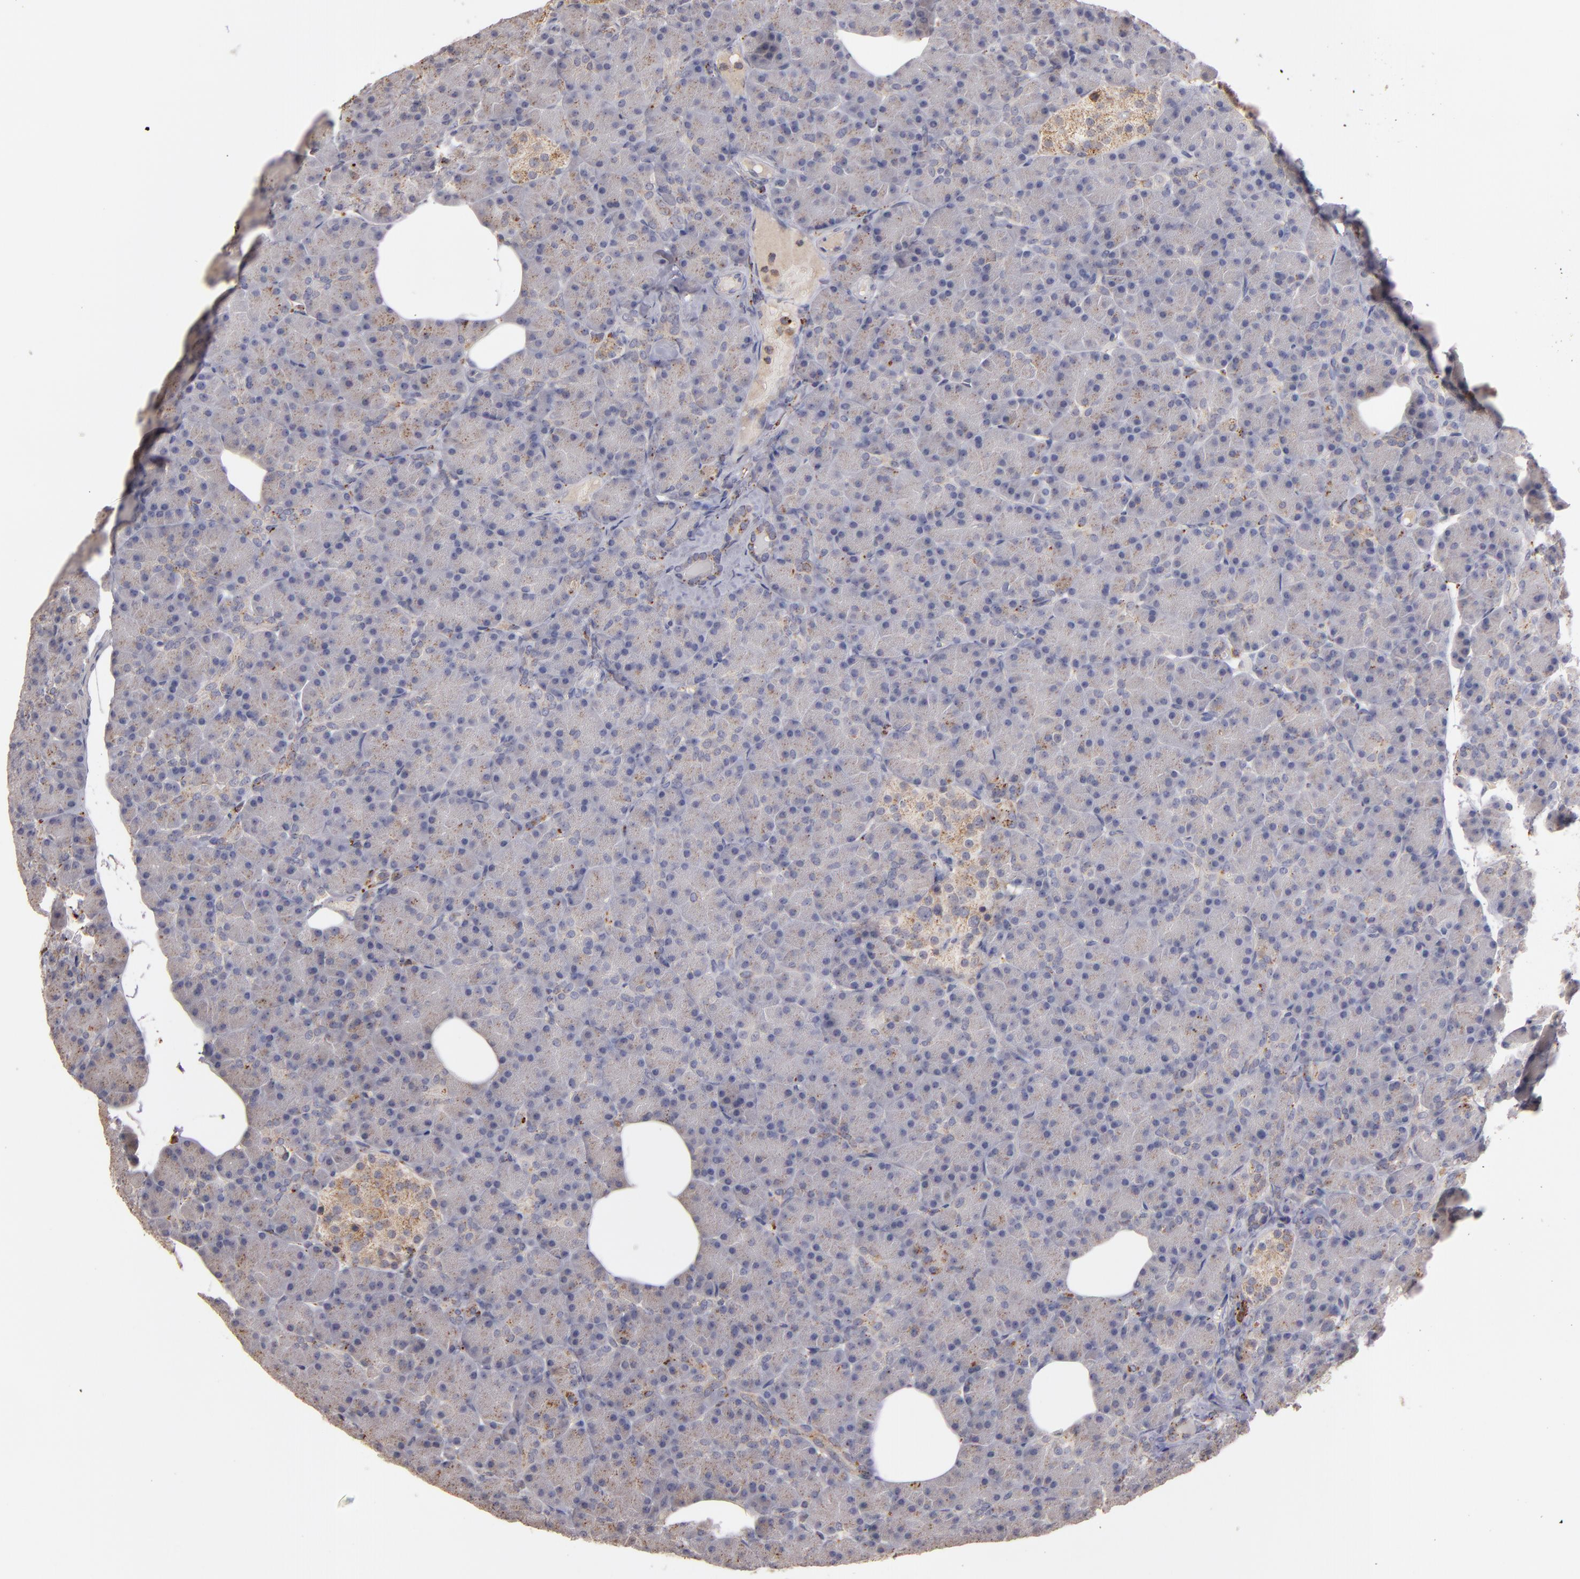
{"staining": {"intensity": "weak", "quantity": ">75%", "location": "cytoplasmic/membranous"}, "tissue": "pancreas", "cell_type": "Exocrine glandular cells", "image_type": "normal", "snomed": [{"axis": "morphology", "description": "Normal tissue, NOS"}, {"axis": "topography", "description": "Pancreas"}], "caption": "Exocrine glandular cells show weak cytoplasmic/membranous staining in about >75% of cells in unremarkable pancreas. (brown staining indicates protein expression, while blue staining denotes nuclei).", "gene": "TRAF1", "patient": {"sex": "female", "age": 43}}